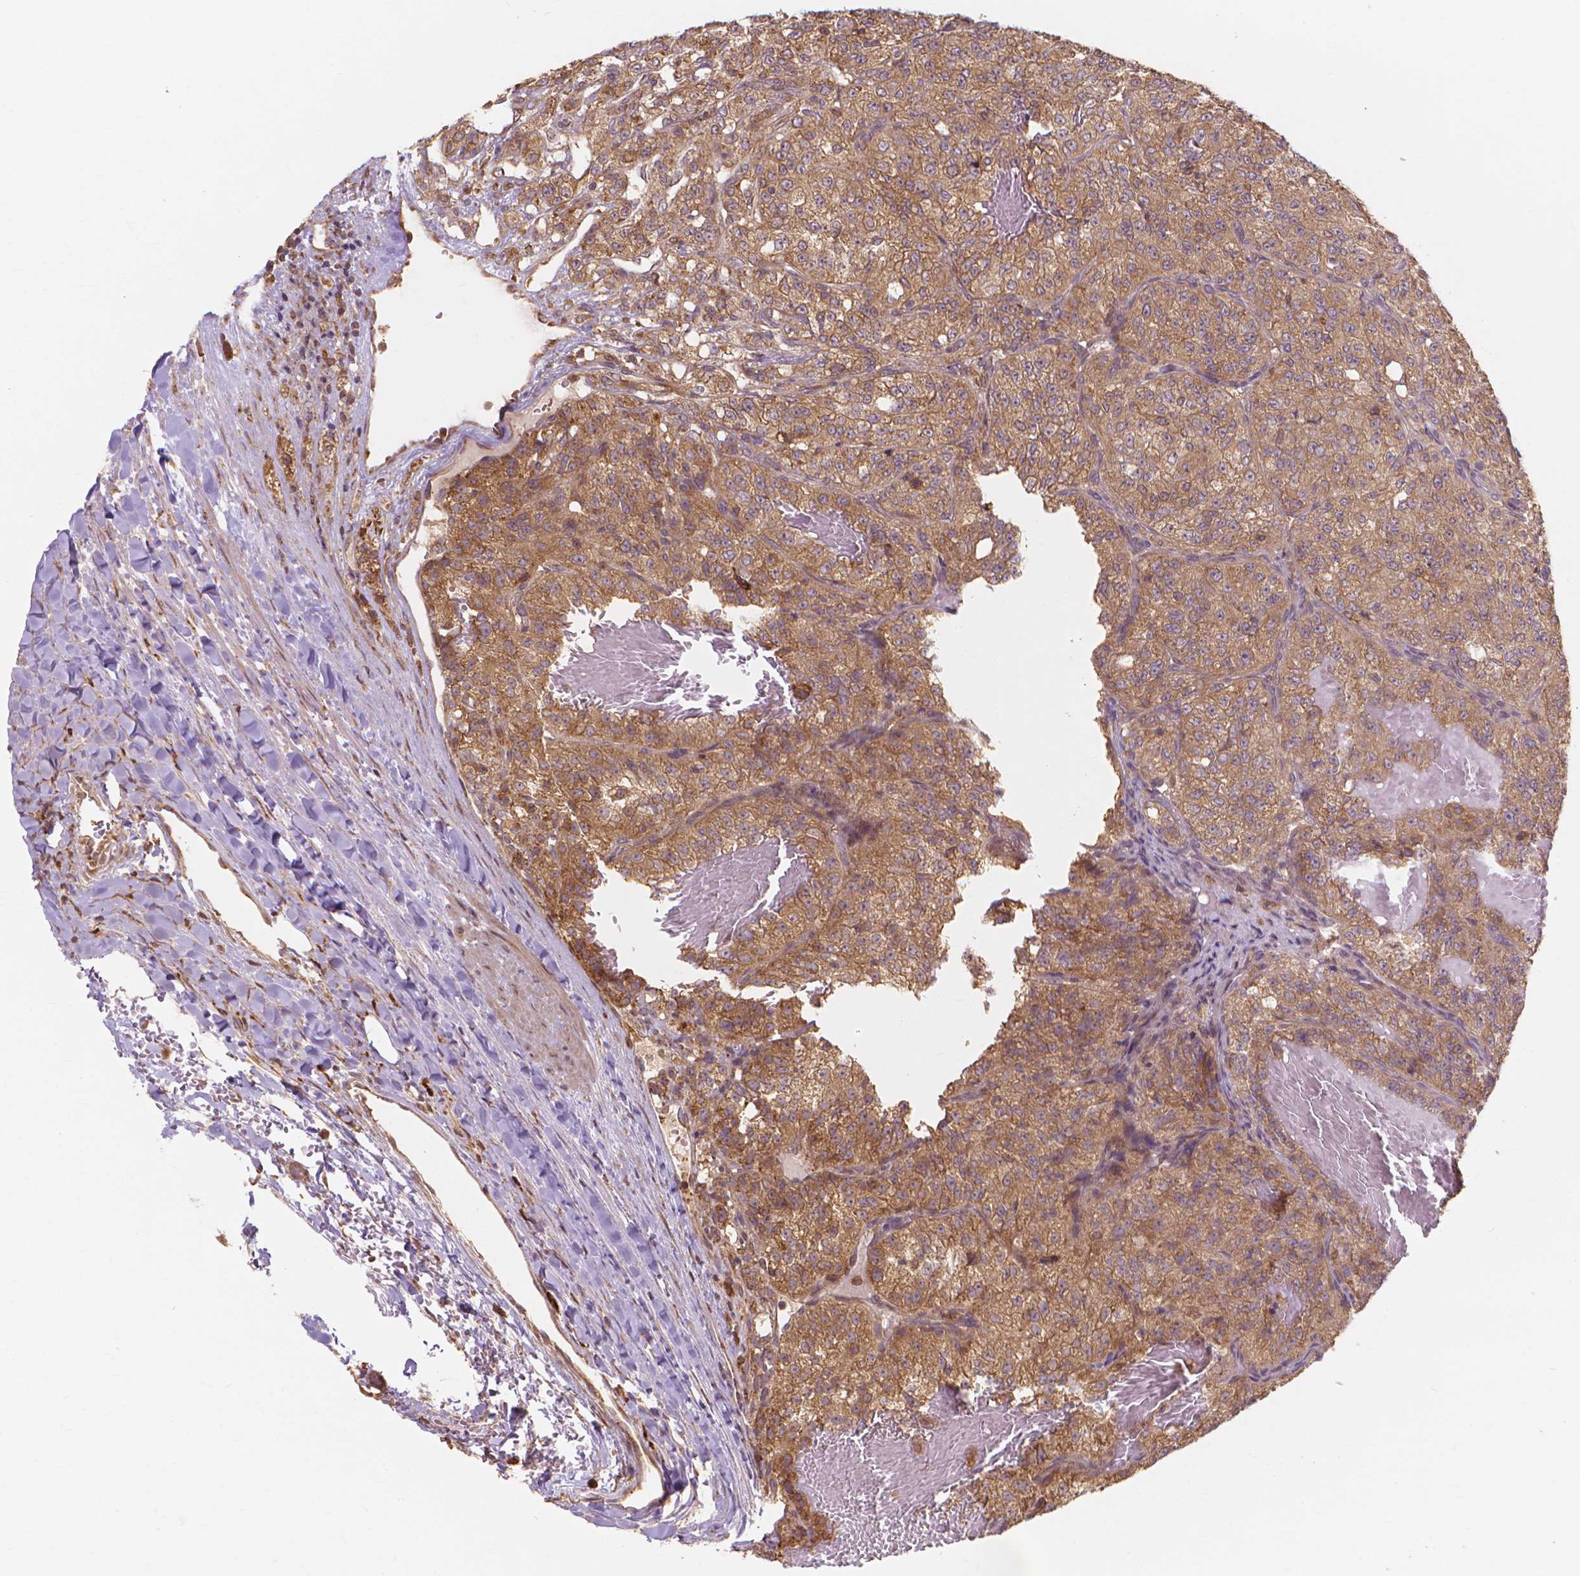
{"staining": {"intensity": "moderate", "quantity": ">75%", "location": "cytoplasmic/membranous"}, "tissue": "renal cancer", "cell_type": "Tumor cells", "image_type": "cancer", "snomed": [{"axis": "morphology", "description": "Adenocarcinoma, NOS"}, {"axis": "topography", "description": "Kidney"}], "caption": "Immunohistochemistry (IHC) image of renal cancer (adenocarcinoma) stained for a protein (brown), which displays medium levels of moderate cytoplasmic/membranous staining in approximately >75% of tumor cells.", "gene": "TAB2", "patient": {"sex": "female", "age": 63}}